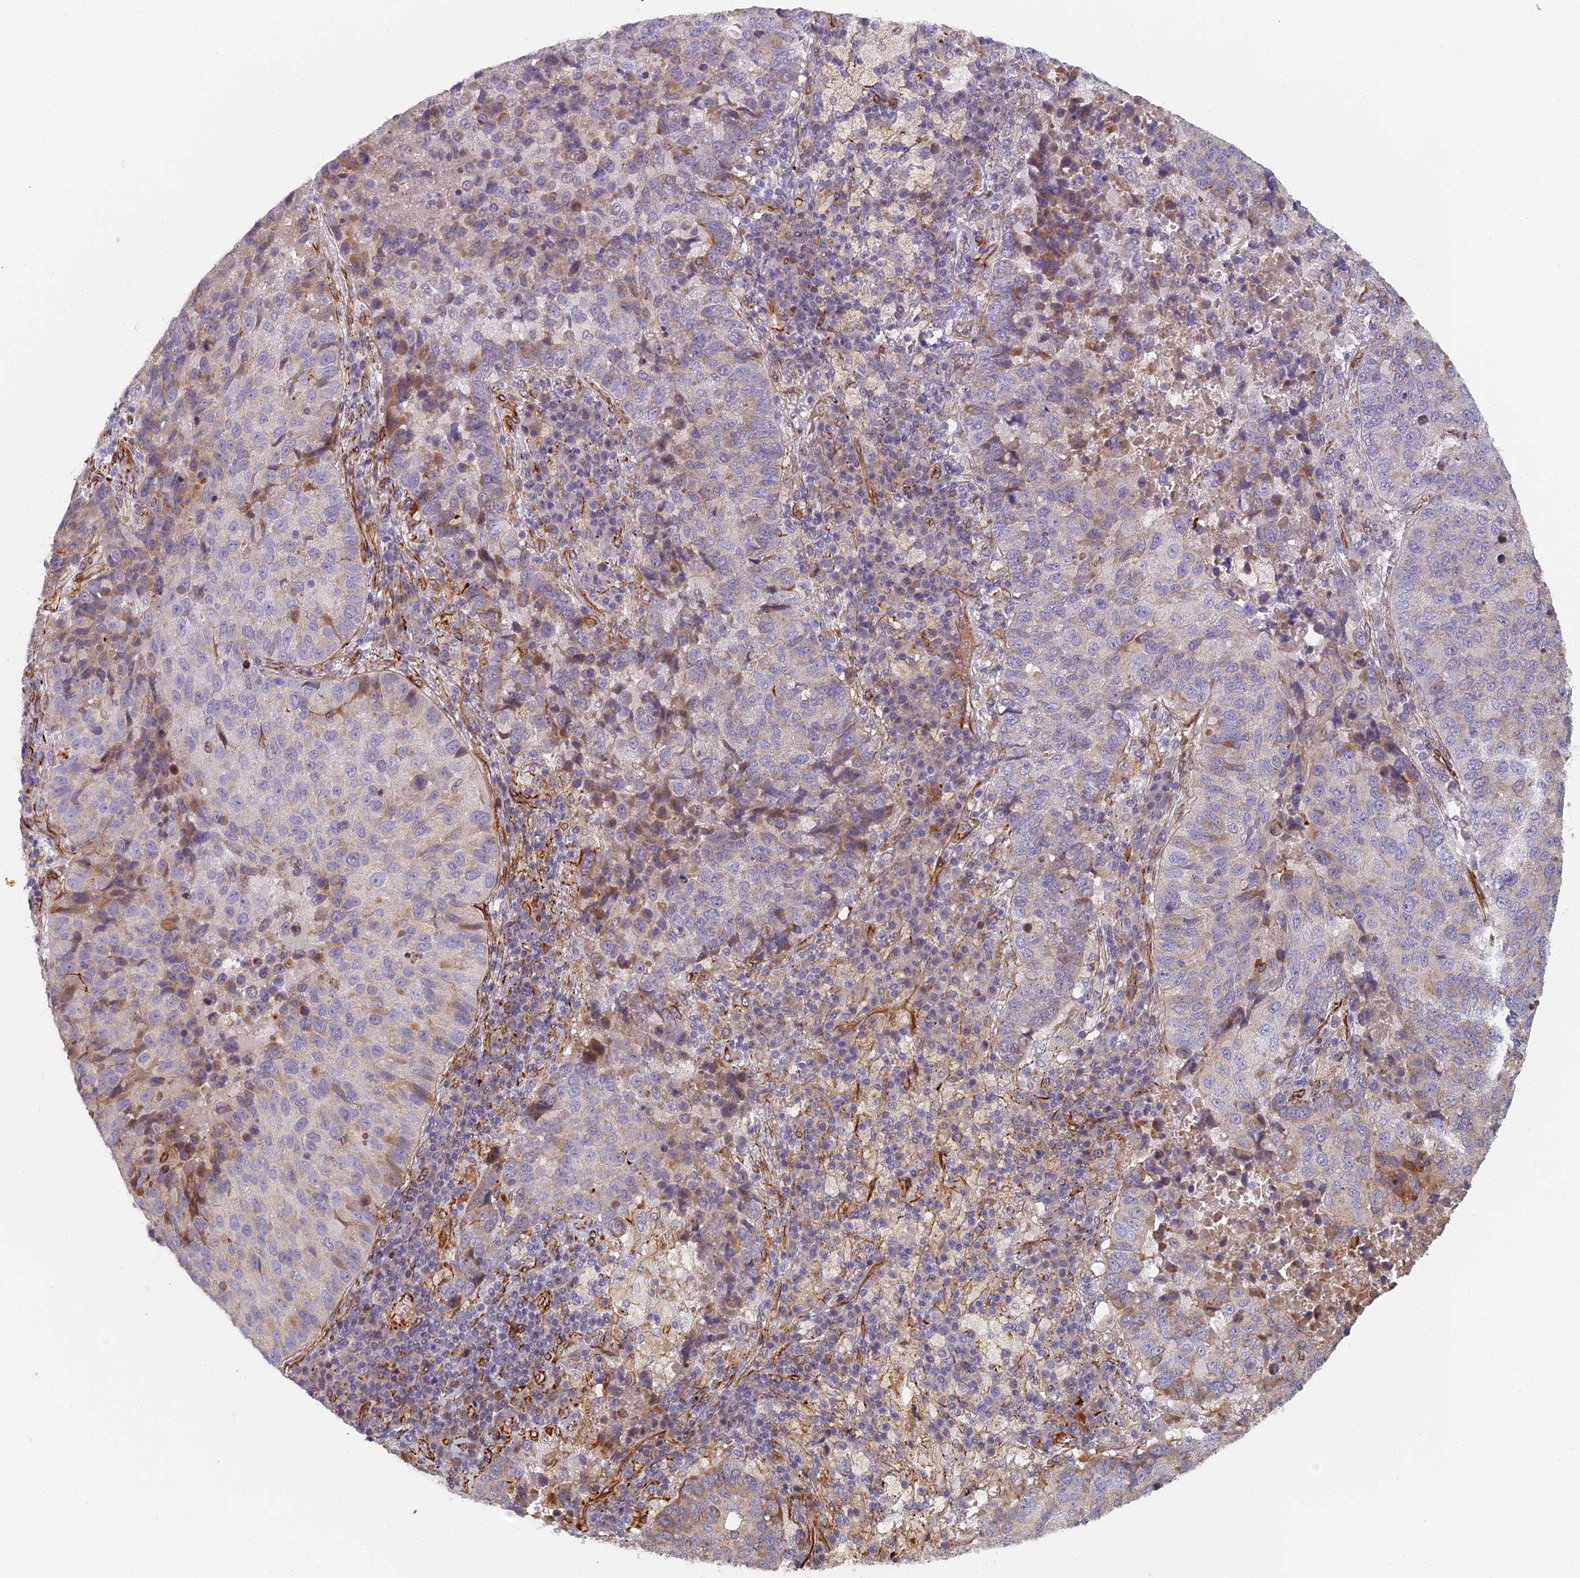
{"staining": {"intensity": "negative", "quantity": "none", "location": "none"}, "tissue": "lung cancer", "cell_type": "Tumor cells", "image_type": "cancer", "snomed": [{"axis": "morphology", "description": "Squamous cell carcinoma, NOS"}, {"axis": "topography", "description": "Lung"}], "caption": "Human lung cancer stained for a protein using immunohistochemistry (IHC) shows no positivity in tumor cells.", "gene": "ABCB10", "patient": {"sex": "male", "age": 73}}